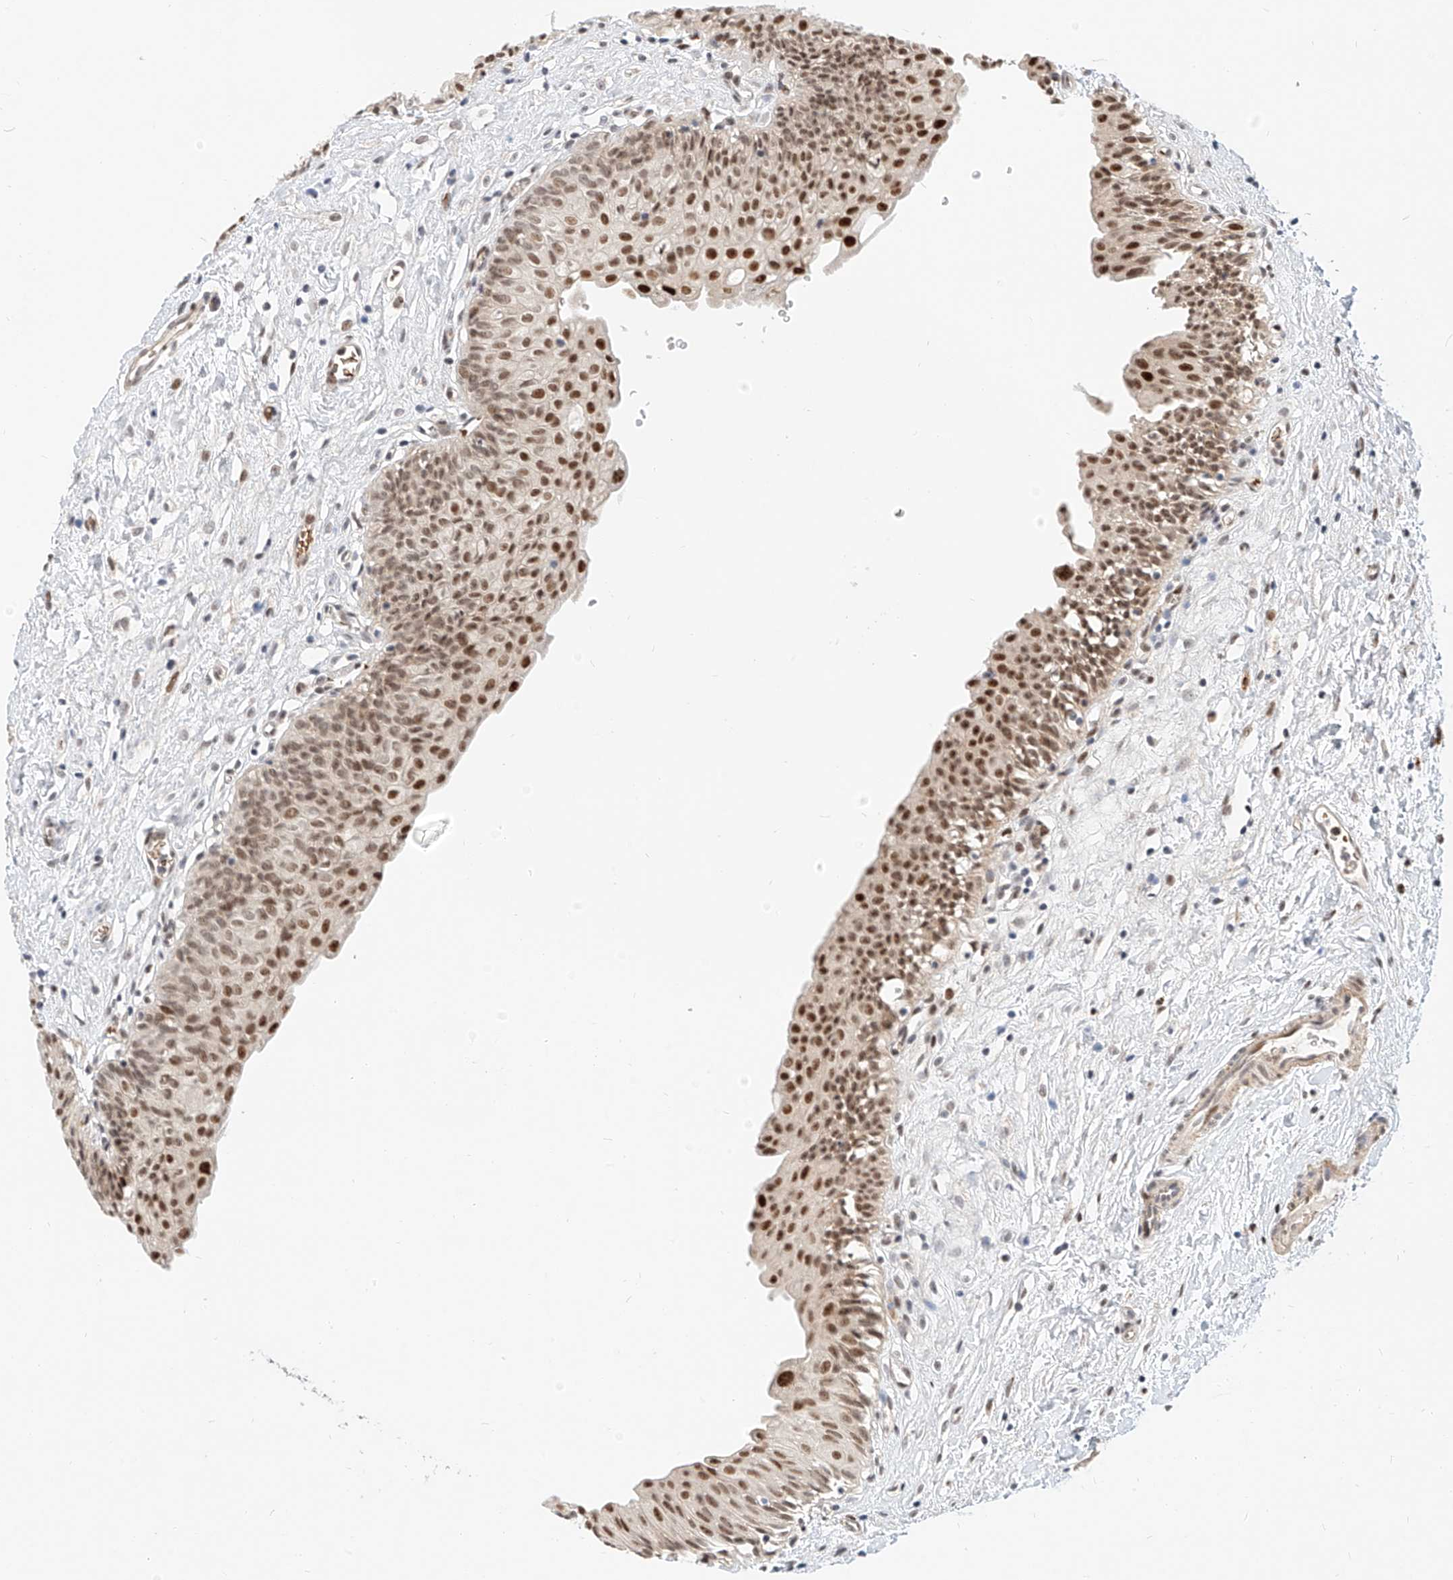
{"staining": {"intensity": "moderate", "quantity": ">75%", "location": "nuclear"}, "tissue": "urinary bladder", "cell_type": "Urothelial cells", "image_type": "normal", "snomed": [{"axis": "morphology", "description": "Normal tissue, NOS"}, {"axis": "topography", "description": "Urinary bladder"}], "caption": "Urinary bladder stained for a protein displays moderate nuclear positivity in urothelial cells. Immunohistochemistry stains the protein of interest in brown and the nuclei are stained blue.", "gene": "CBX8", "patient": {"sex": "male", "age": 51}}